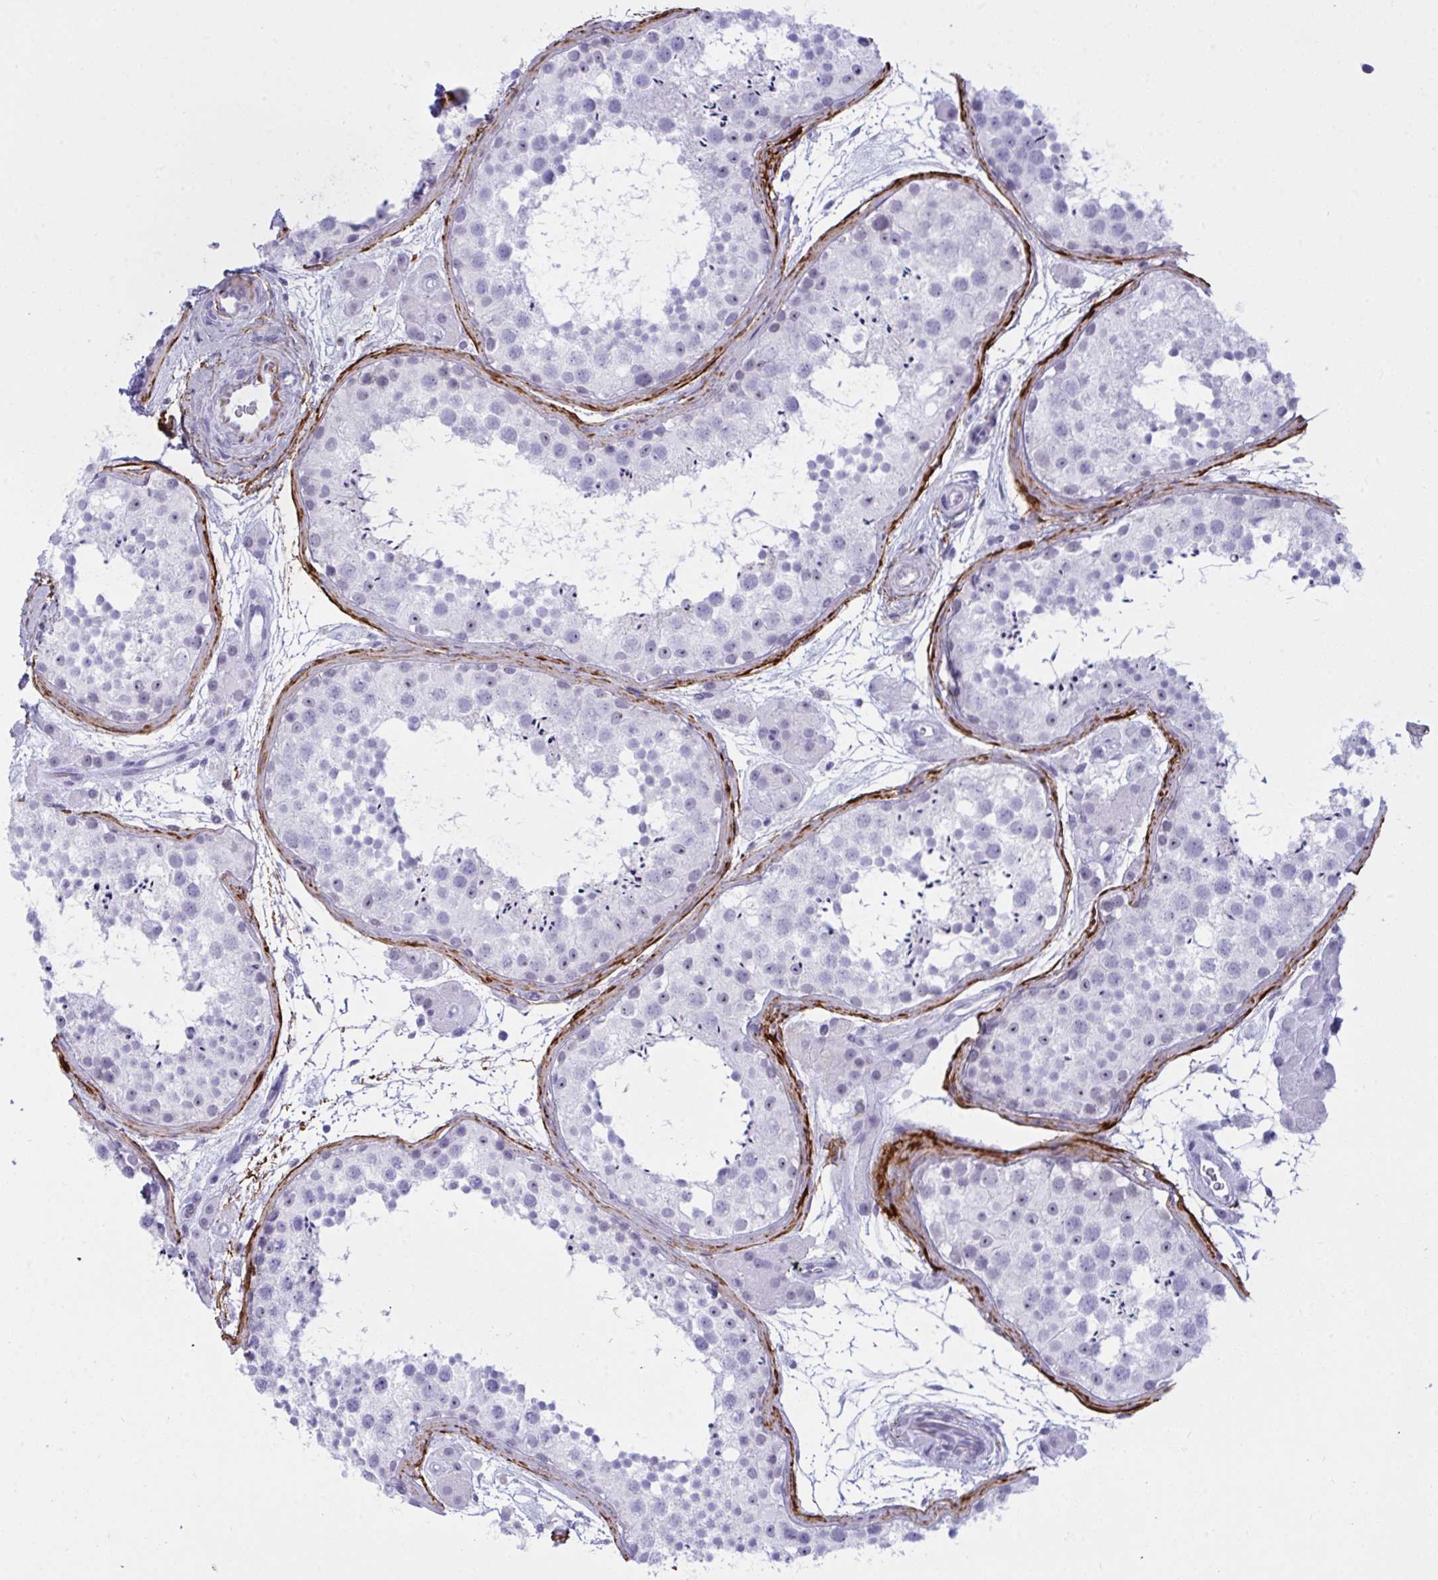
{"staining": {"intensity": "negative", "quantity": "none", "location": "none"}, "tissue": "testis", "cell_type": "Cells in seminiferous ducts", "image_type": "normal", "snomed": [{"axis": "morphology", "description": "Normal tissue, NOS"}, {"axis": "topography", "description": "Testis"}], "caption": "Immunohistochemistry of benign human testis displays no expression in cells in seminiferous ducts. (IHC, brightfield microscopy, high magnification).", "gene": "ELN", "patient": {"sex": "male", "age": 41}}